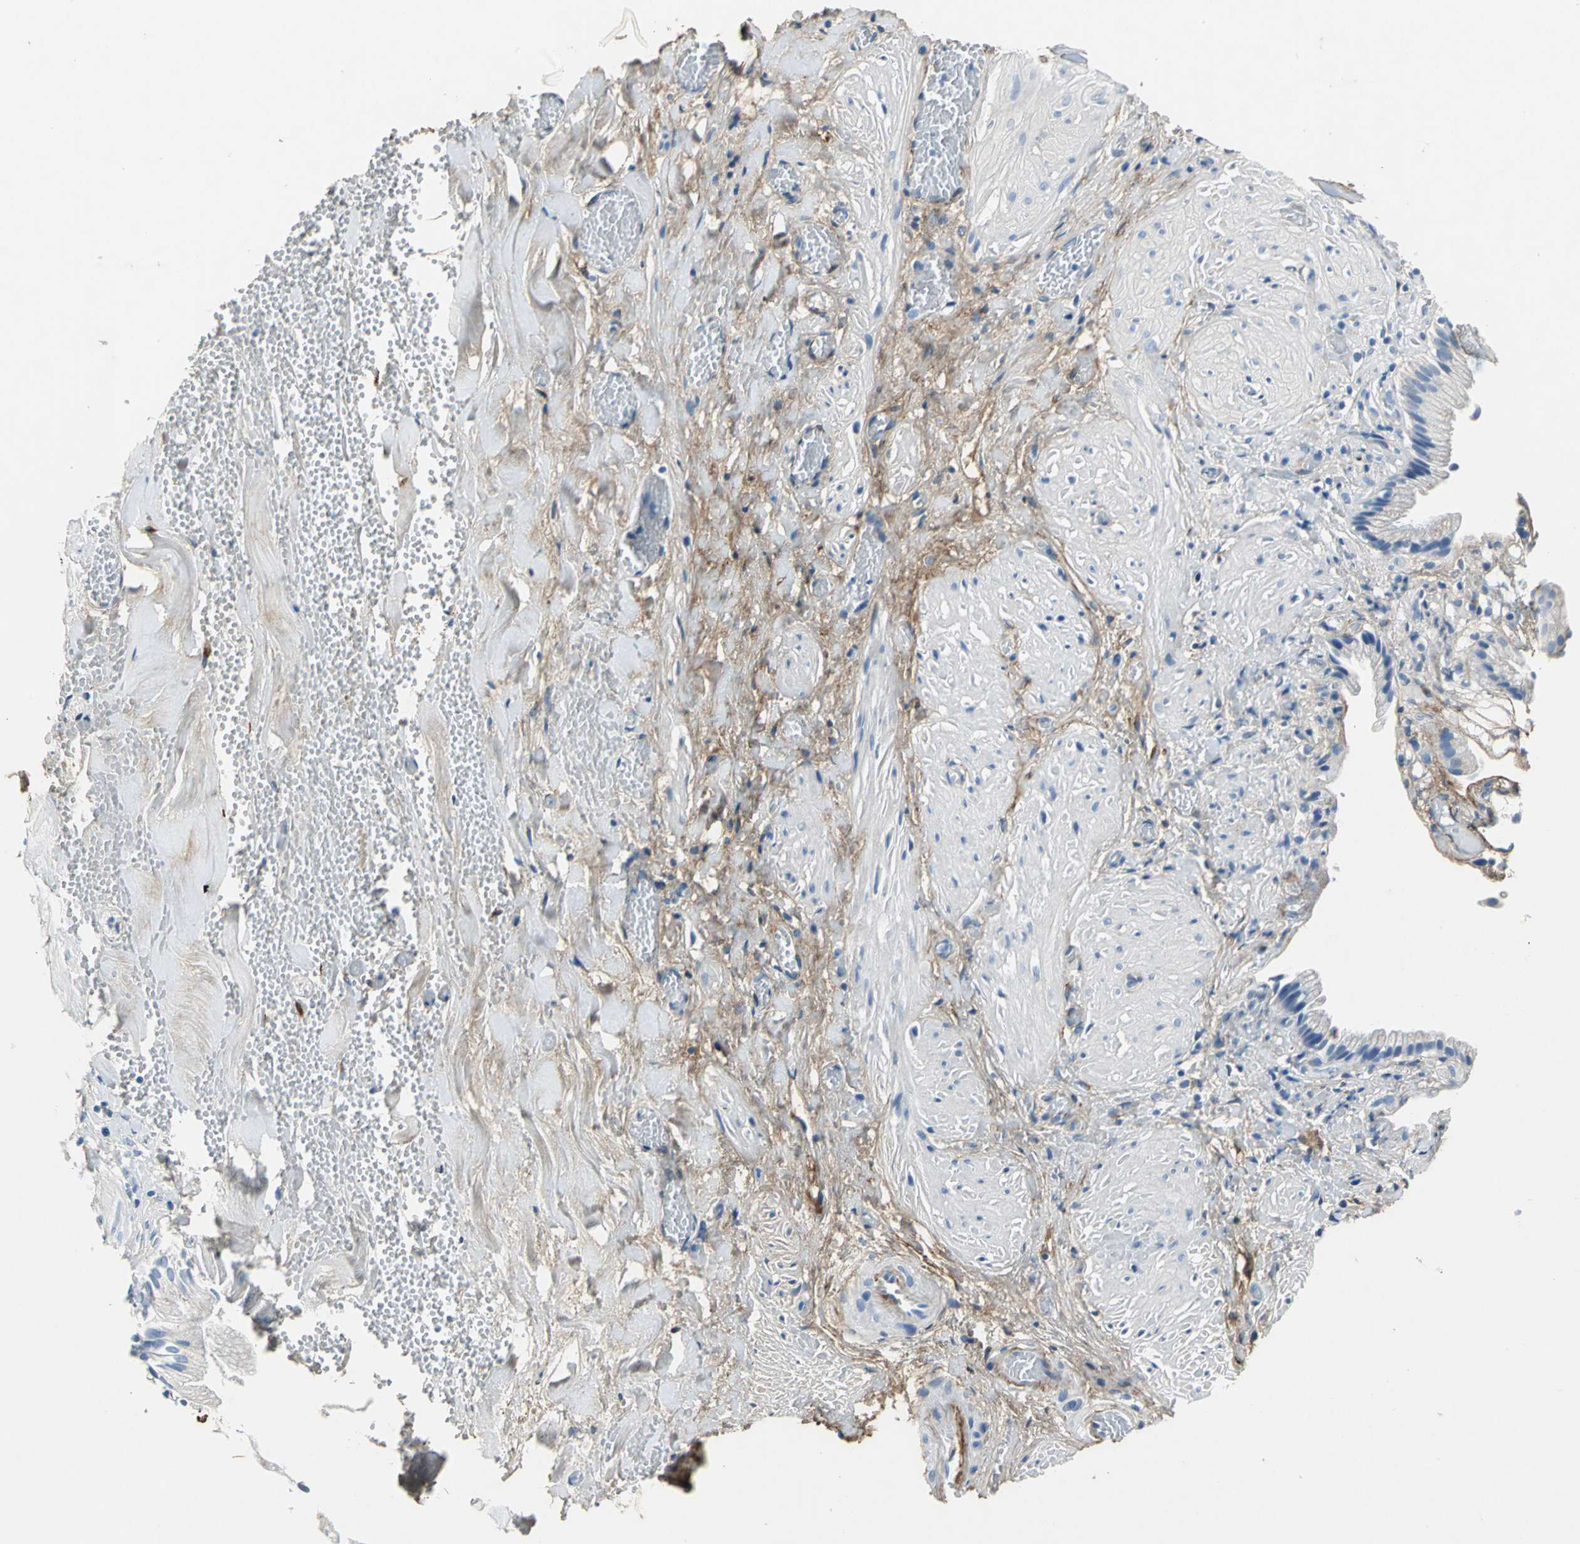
{"staining": {"intensity": "negative", "quantity": "none", "location": "none"}, "tissue": "gallbladder", "cell_type": "Glandular cells", "image_type": "normal", "snomed": [{"axis": "morphology", "description": "Normal tissue, NOS"}, {"axis": "topography", "description": "Gallbladder"}], "caption": "DAB (3,3'-diaminobenzidine) immunohistochemical staining of normal human gallbladder demonstrates no significant expression in glandular cells.", "gene": "EFNB3", "patient": {"sex": "male", "age": 65}}